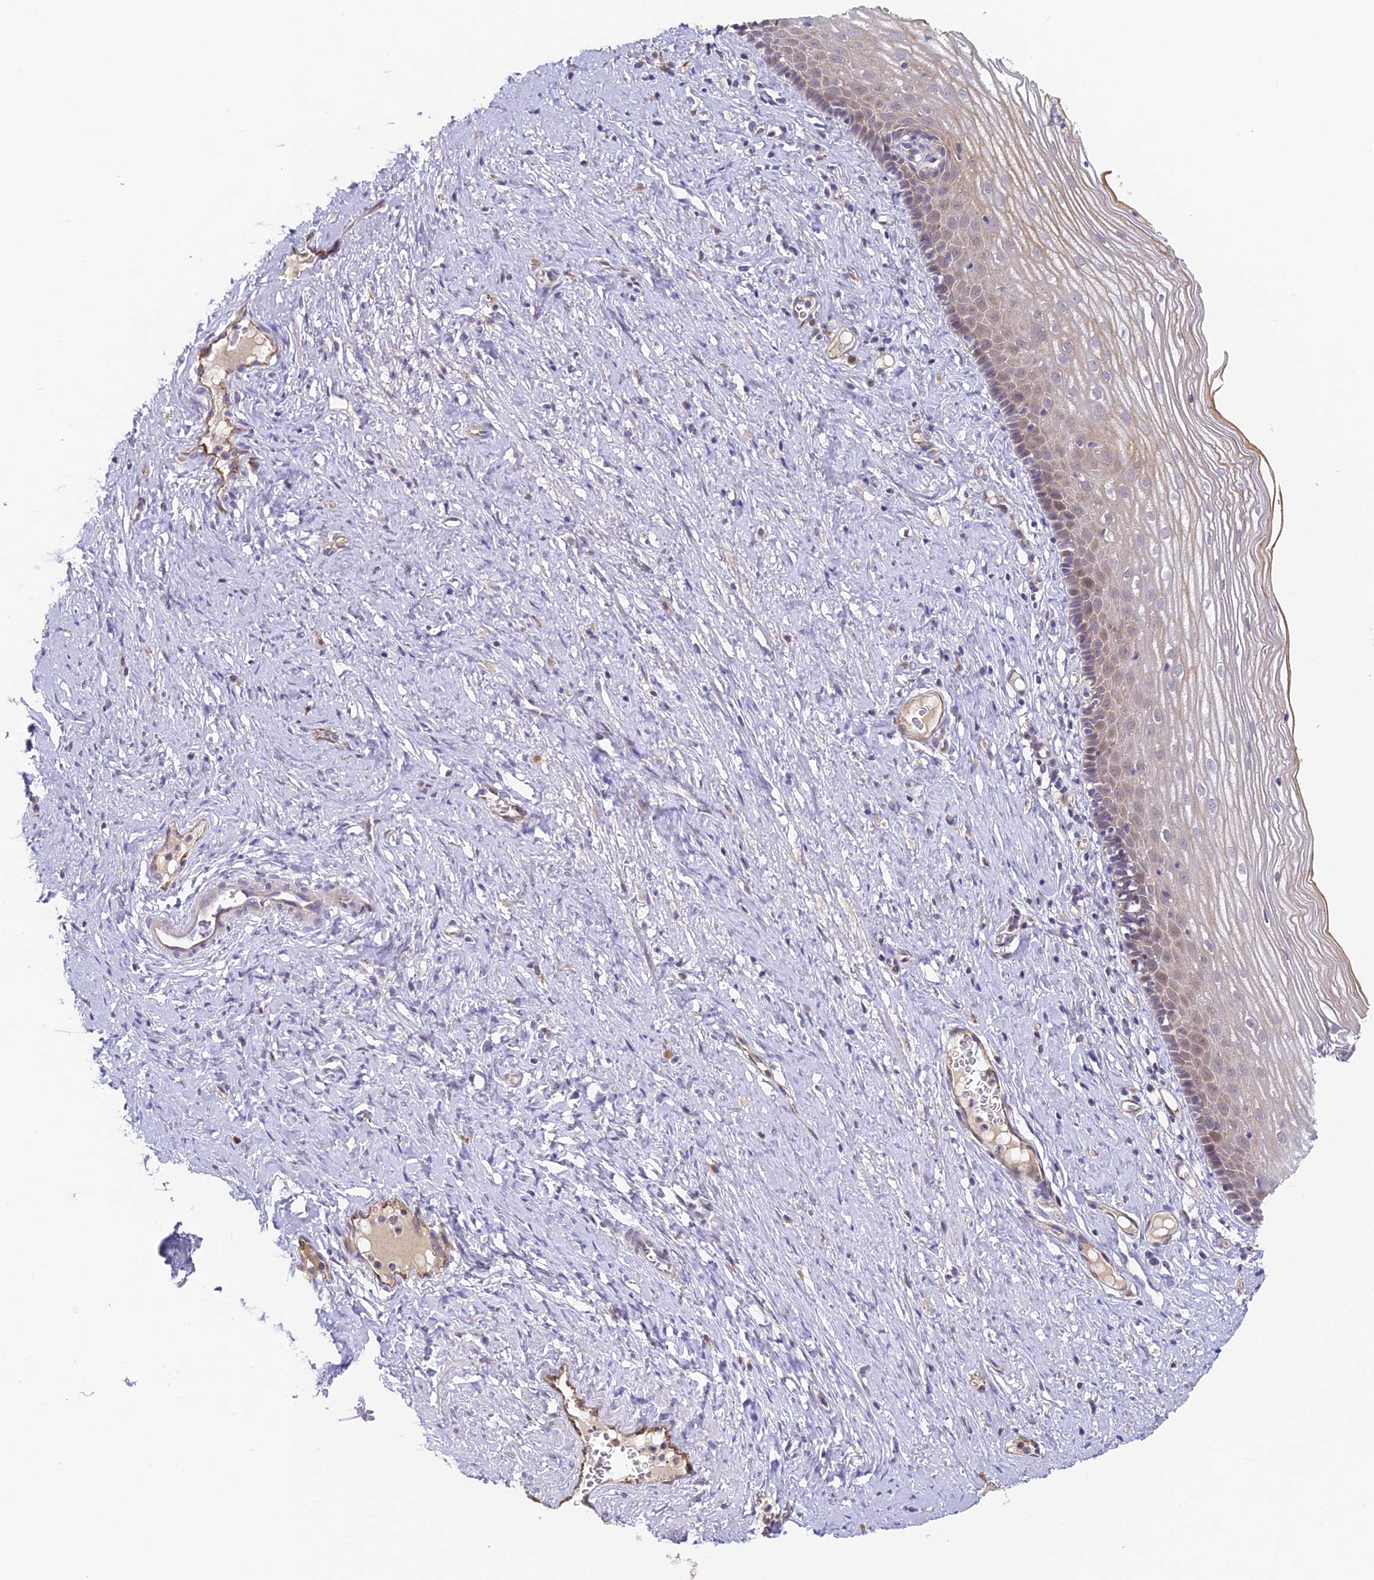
{"staining": {"intensity": "weak", "quantity": "<25%", "location": "cytoplasmic/membranous,nuclear"}, "tissue": "cervix", "cell_type": "Glandular cells", "image_type": "normal", "snomed": [{"axis": "morphology", "description": "Normal tissue, NOS"}, {"axis": "topography", "description": "Cervix"}], "caption": "A high-resolution histopathology image shows IHC staining of benign cervix, which displays no significant staining in glandular cells. (DAB immunohistochemistry (IHC) with hematoxylin counter stain).", "gene": "DNAAF10", "patient": {"sex": "female", "age": 42}}